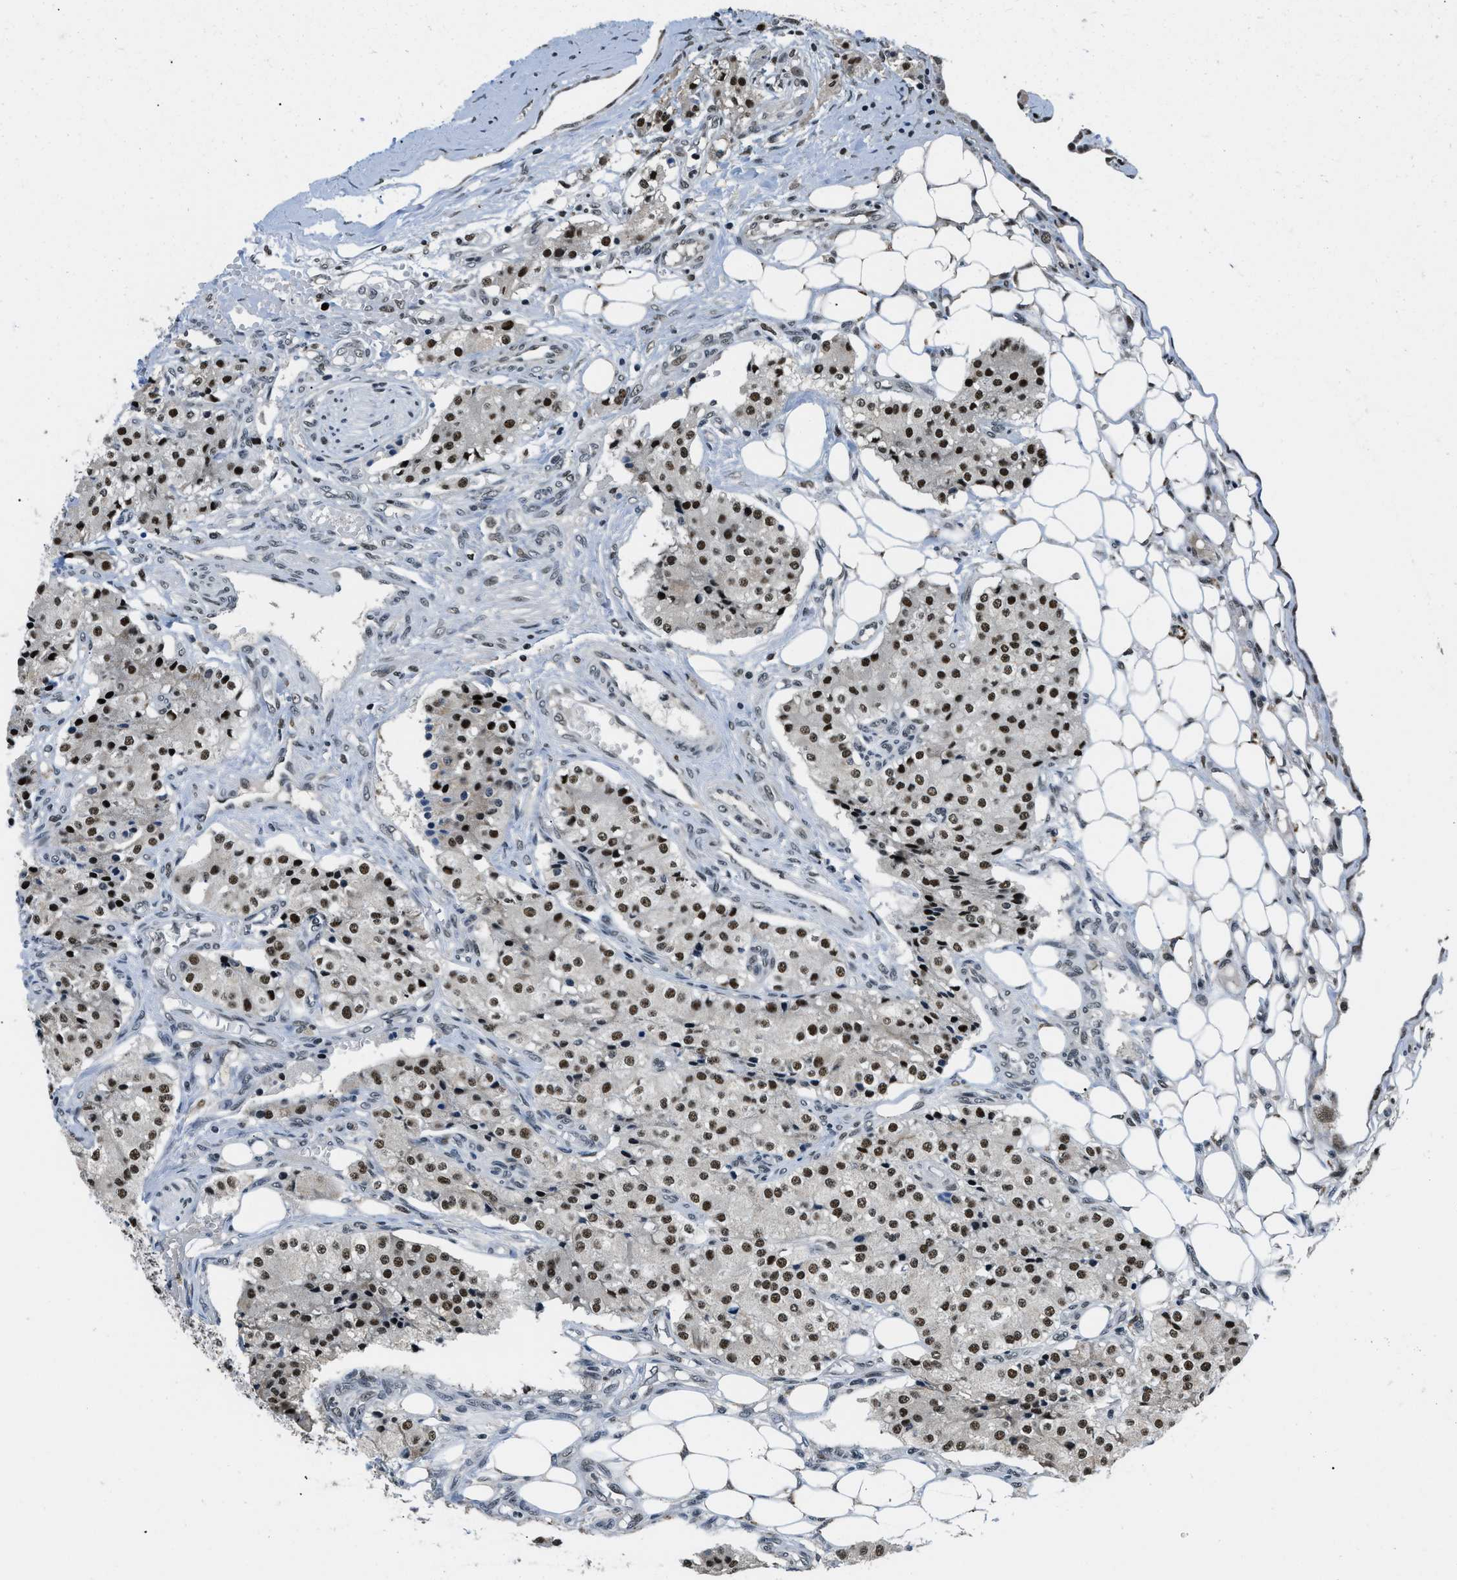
{"staining": {"intensity": "strong", "quantity": ">75%", "location": "nuclear"}, "tissue": "carcinoid", "cell_type": "Tumor cells", "image_type": "cancer", "snomed": [{"axis": "morphology", "description": "Carcinoid, malignant, NOS"}, {"axis": "topography", "description": "Colon"}], "caption": "Protein staining of carcinoid (malignant) tissue shows strong nuclear expression in about >75% of tumor cells.", "gene": "KDM3B", "patient": {"sex": "female", "age": 52}}